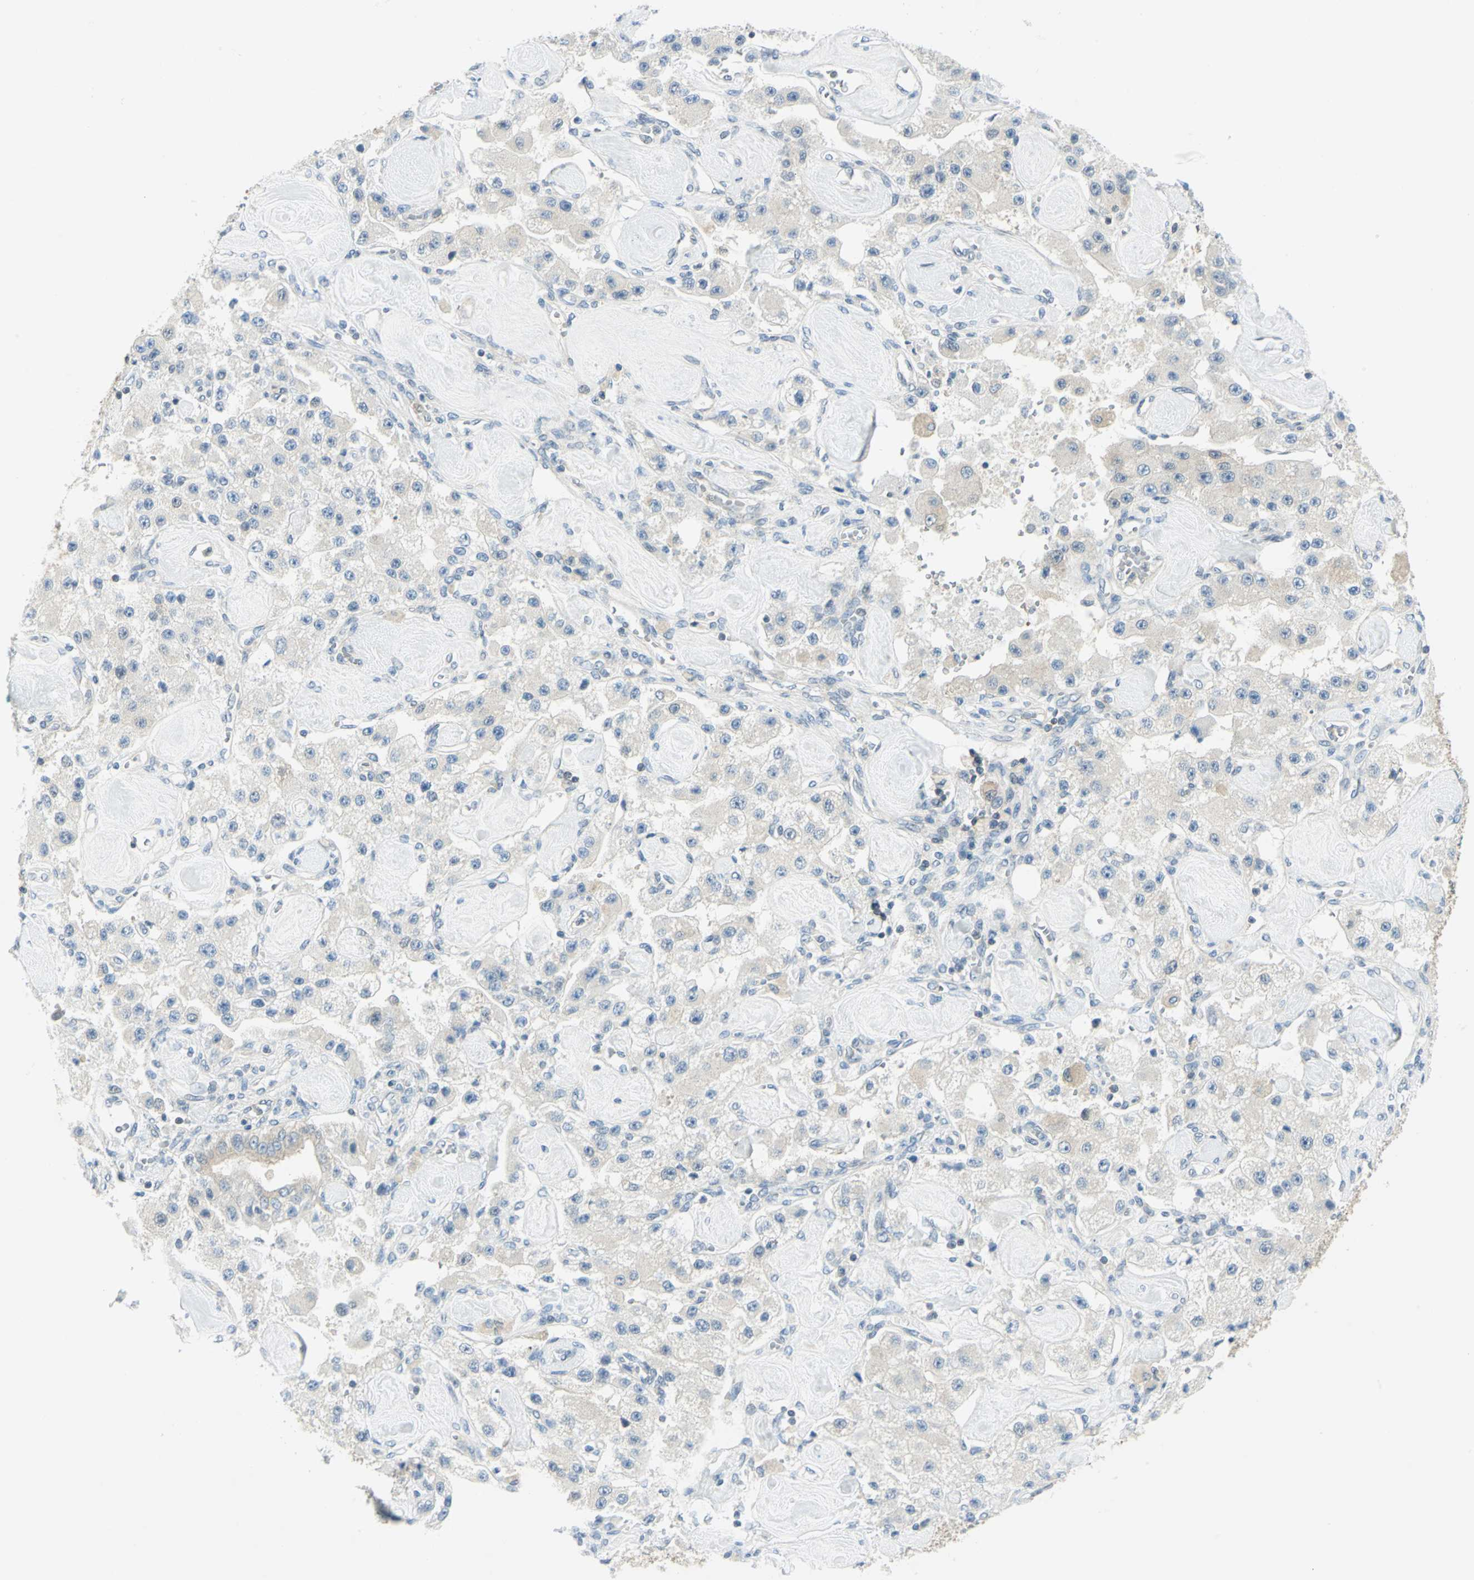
{"staining": {"intensity": "negative", "quantity": "none", "location": "none"}, "tissue": "carcinoid", "cell_type": "Tumor cells", "image_type": "cancer", "snomed": [{"axis": "morphology", "description": "Carcinoid, malignant, NOS"}, {"axis": "topography", "description": "Pancreas"}], "caption": "Immunohistochemical staining of carcinoid (malignant) shows no significant staining in tumor cells.", "gene": "ALDOA", "patient": {"sex": "male", "age": 41}}